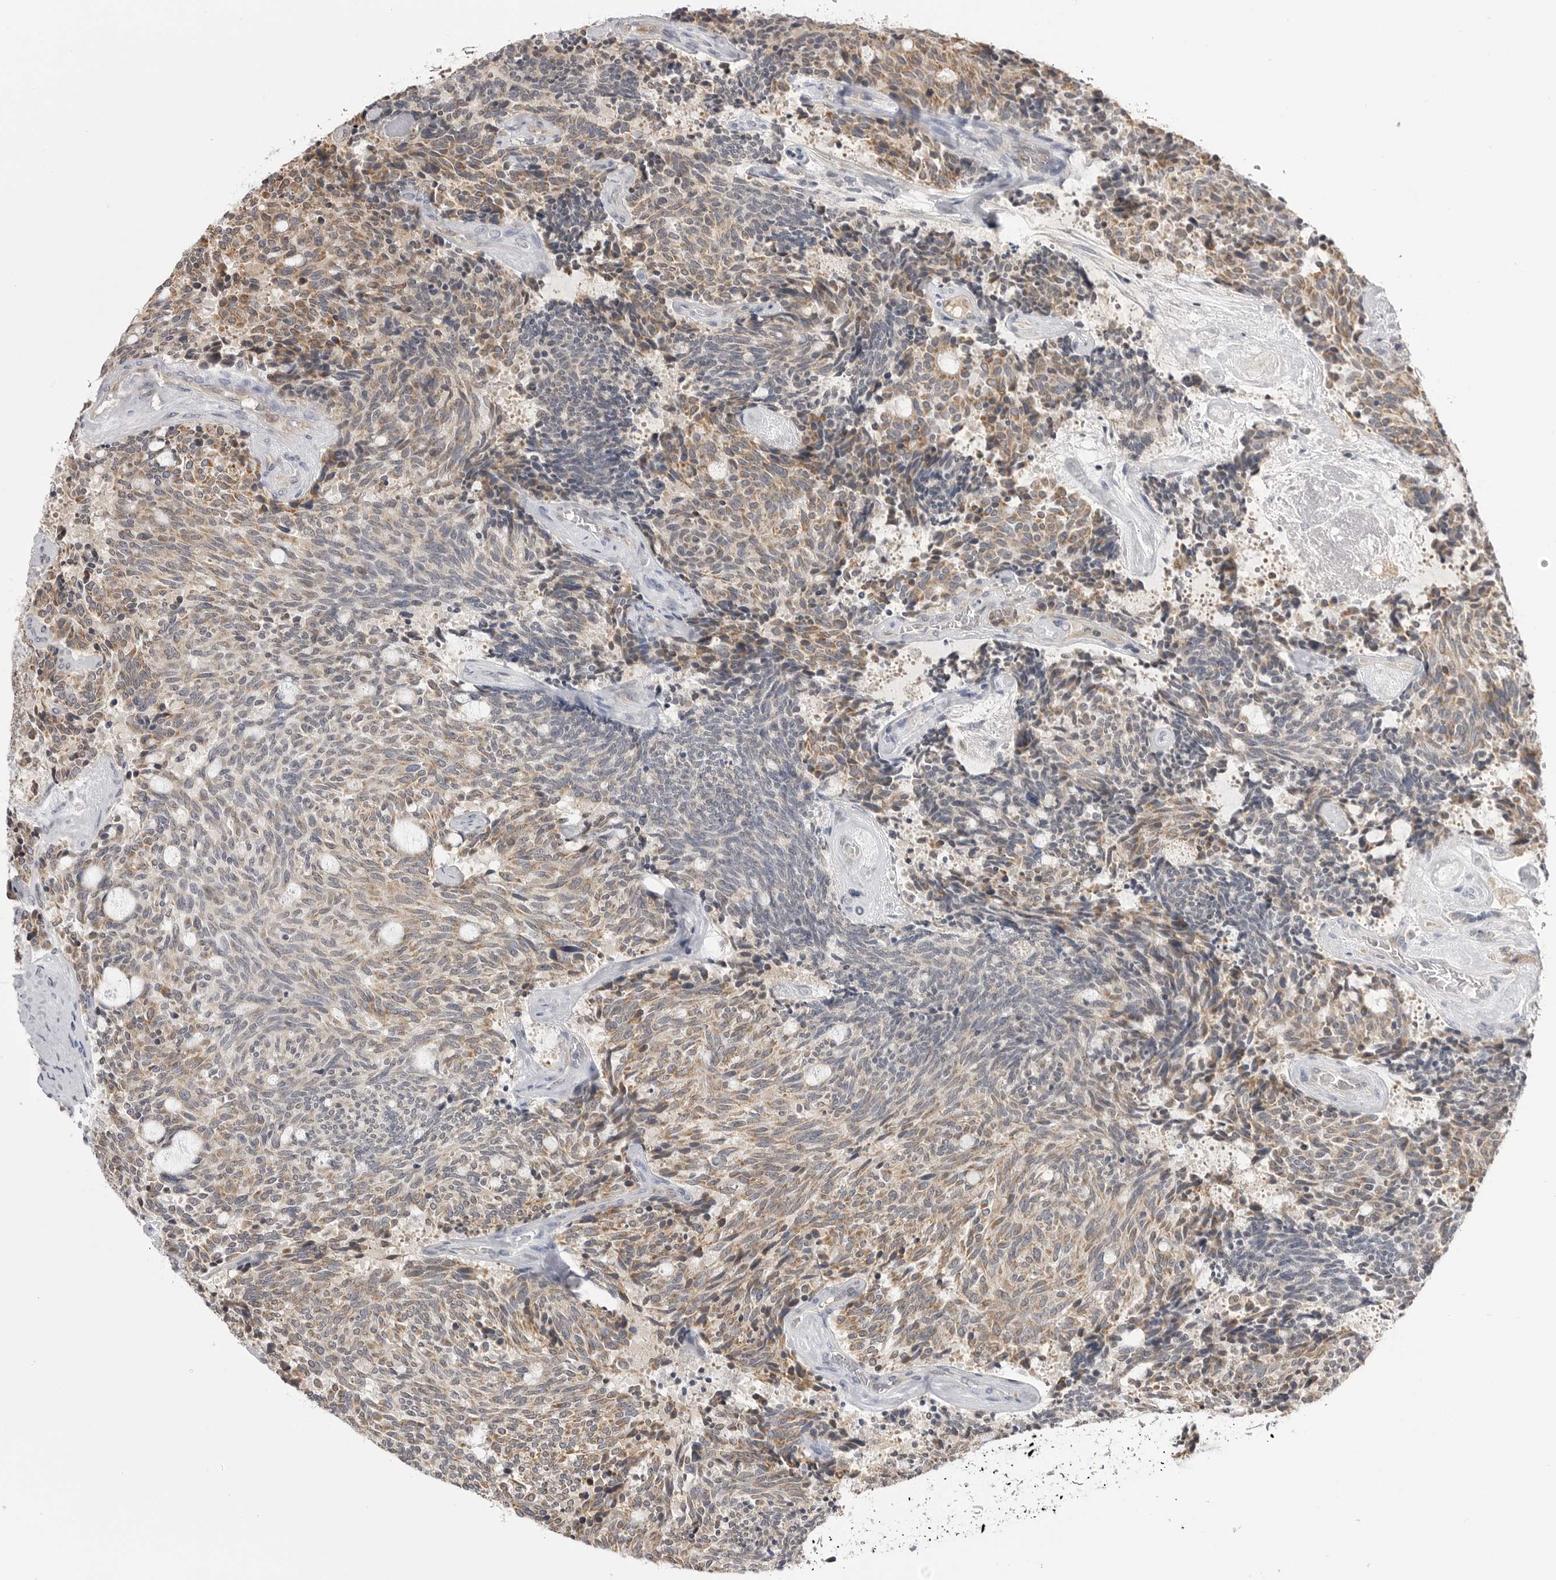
{"staining": {"intensity": "moderate", "quantity": "25%-75%", "location": "cytoplasmic/membranous"}, "tissue": "carcinoid", "cell_type": "Tumor cells", "image_type": "cancer", "snomed": [{"axis": "morphology", "description": "Carcinoid, malignant, NOS"}, {"axis": "topography", "description": "Pancreas"}], "caption": "A histopathology image of human carcinoid (malignant) stained for a protein exhibits moderate cytoplasmic/membranous brown staining in tumor cells. Ihc stains the protein of interest in brown and the nuclei are stained blue.", "gene": "FH", "patient": {"sex": "female", "age": 54}}